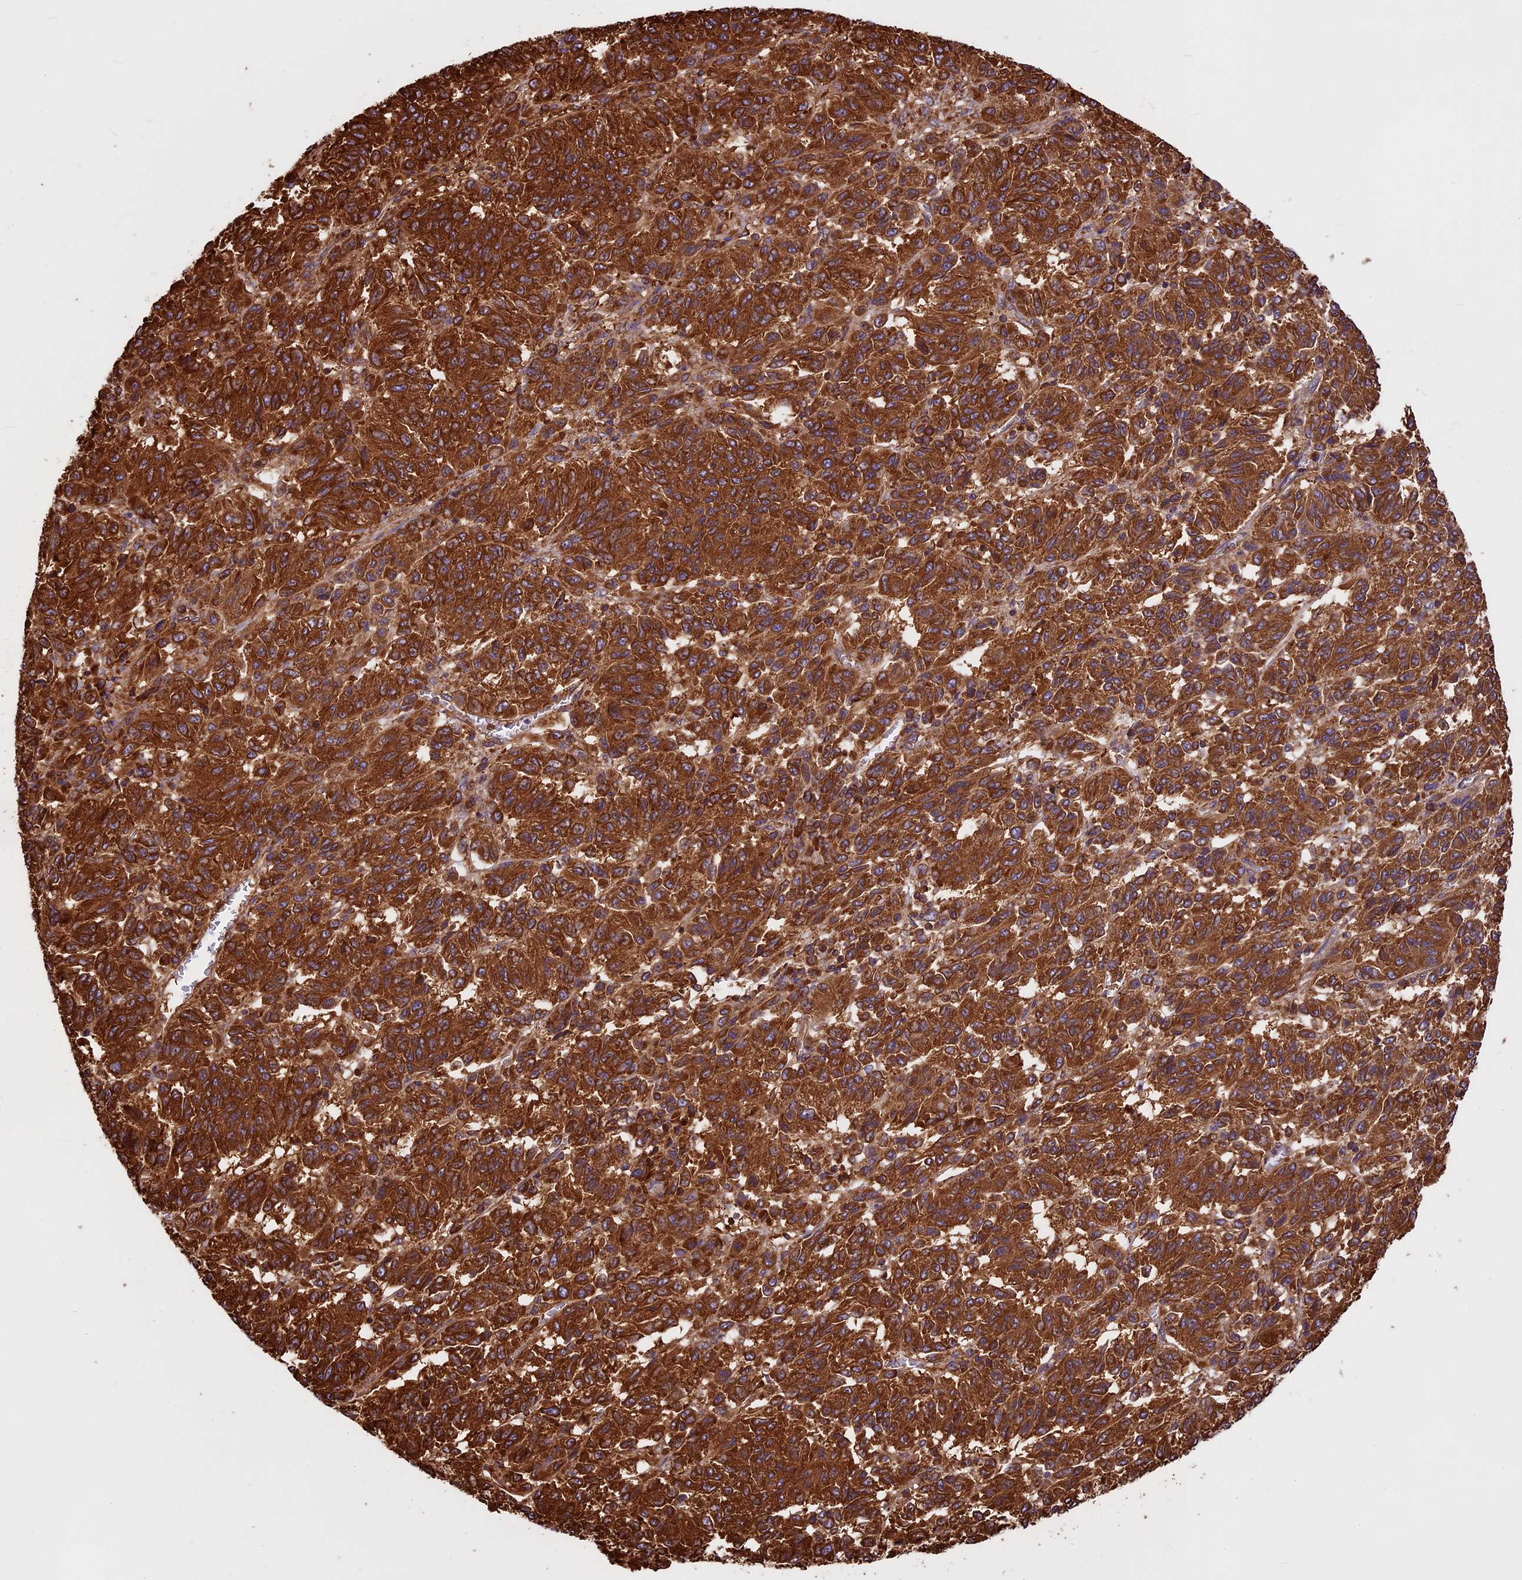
{"staining": {"intensity": "strong", "quantity": ">75%", "location": "cytoplasmic/membranous"}, "tissue": "melanoma", "cell_type": "Tumor cells", "image_type": "cancer", "snomed": [{"axis": "morphology", "description": "Malignant melanoma, Metastatic site"}, {"axis": "topography", "description": "Lung"}], "caption": "Immunohistochemistry (DAB (3,3'-diaminobenzidine)) staining of malignant melanoma (metastatic site) reveals strong cytoplasmic/membranous protein staining in approximately >75% of tumor cells. (IHC, brightfield microscopy, high magnification).", "gene": "KARS1", "patient": {"sex": "male", "age": 64}}